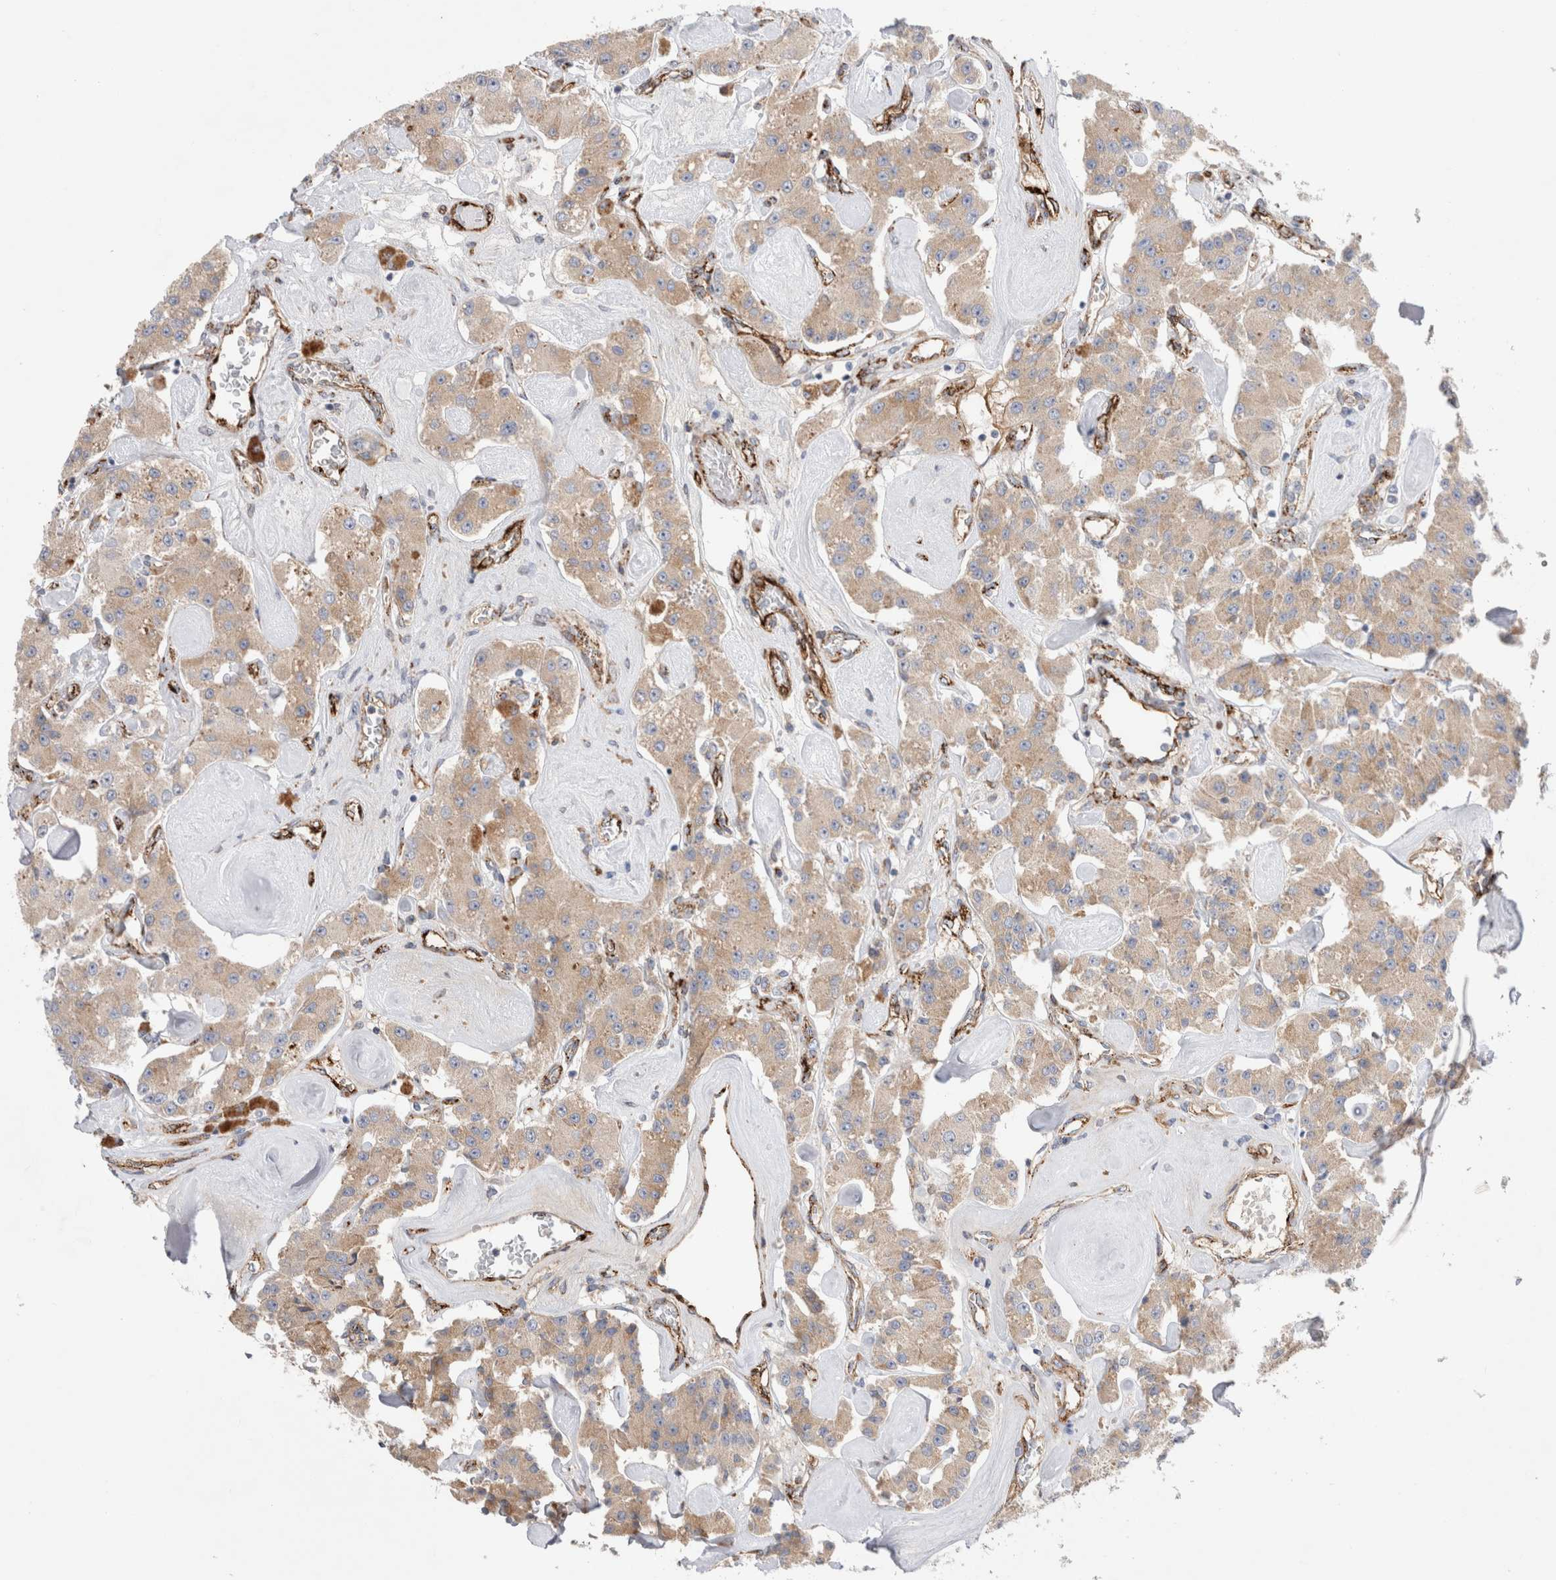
{"staining": {"intensity": "weak", "quantity": ">75%", "location": "cytoplasmic/membranous"}, "tissue": "carcinoid", "cell_type": "Tumor cells", "image_type": "cancer", "snomed": [{"axis": "morphology", "description": "Carcinoid, malignant, NOS"}, {"axis": "topography", "description": "Pancreas"}], "caption": "The immunohistochemical stain highlights weak cytoplasmic/membranous staining in tumor cells of carcinoid tissue.", "gene": "CNPY4", "patient": {"sex": "male", "age": 41}}